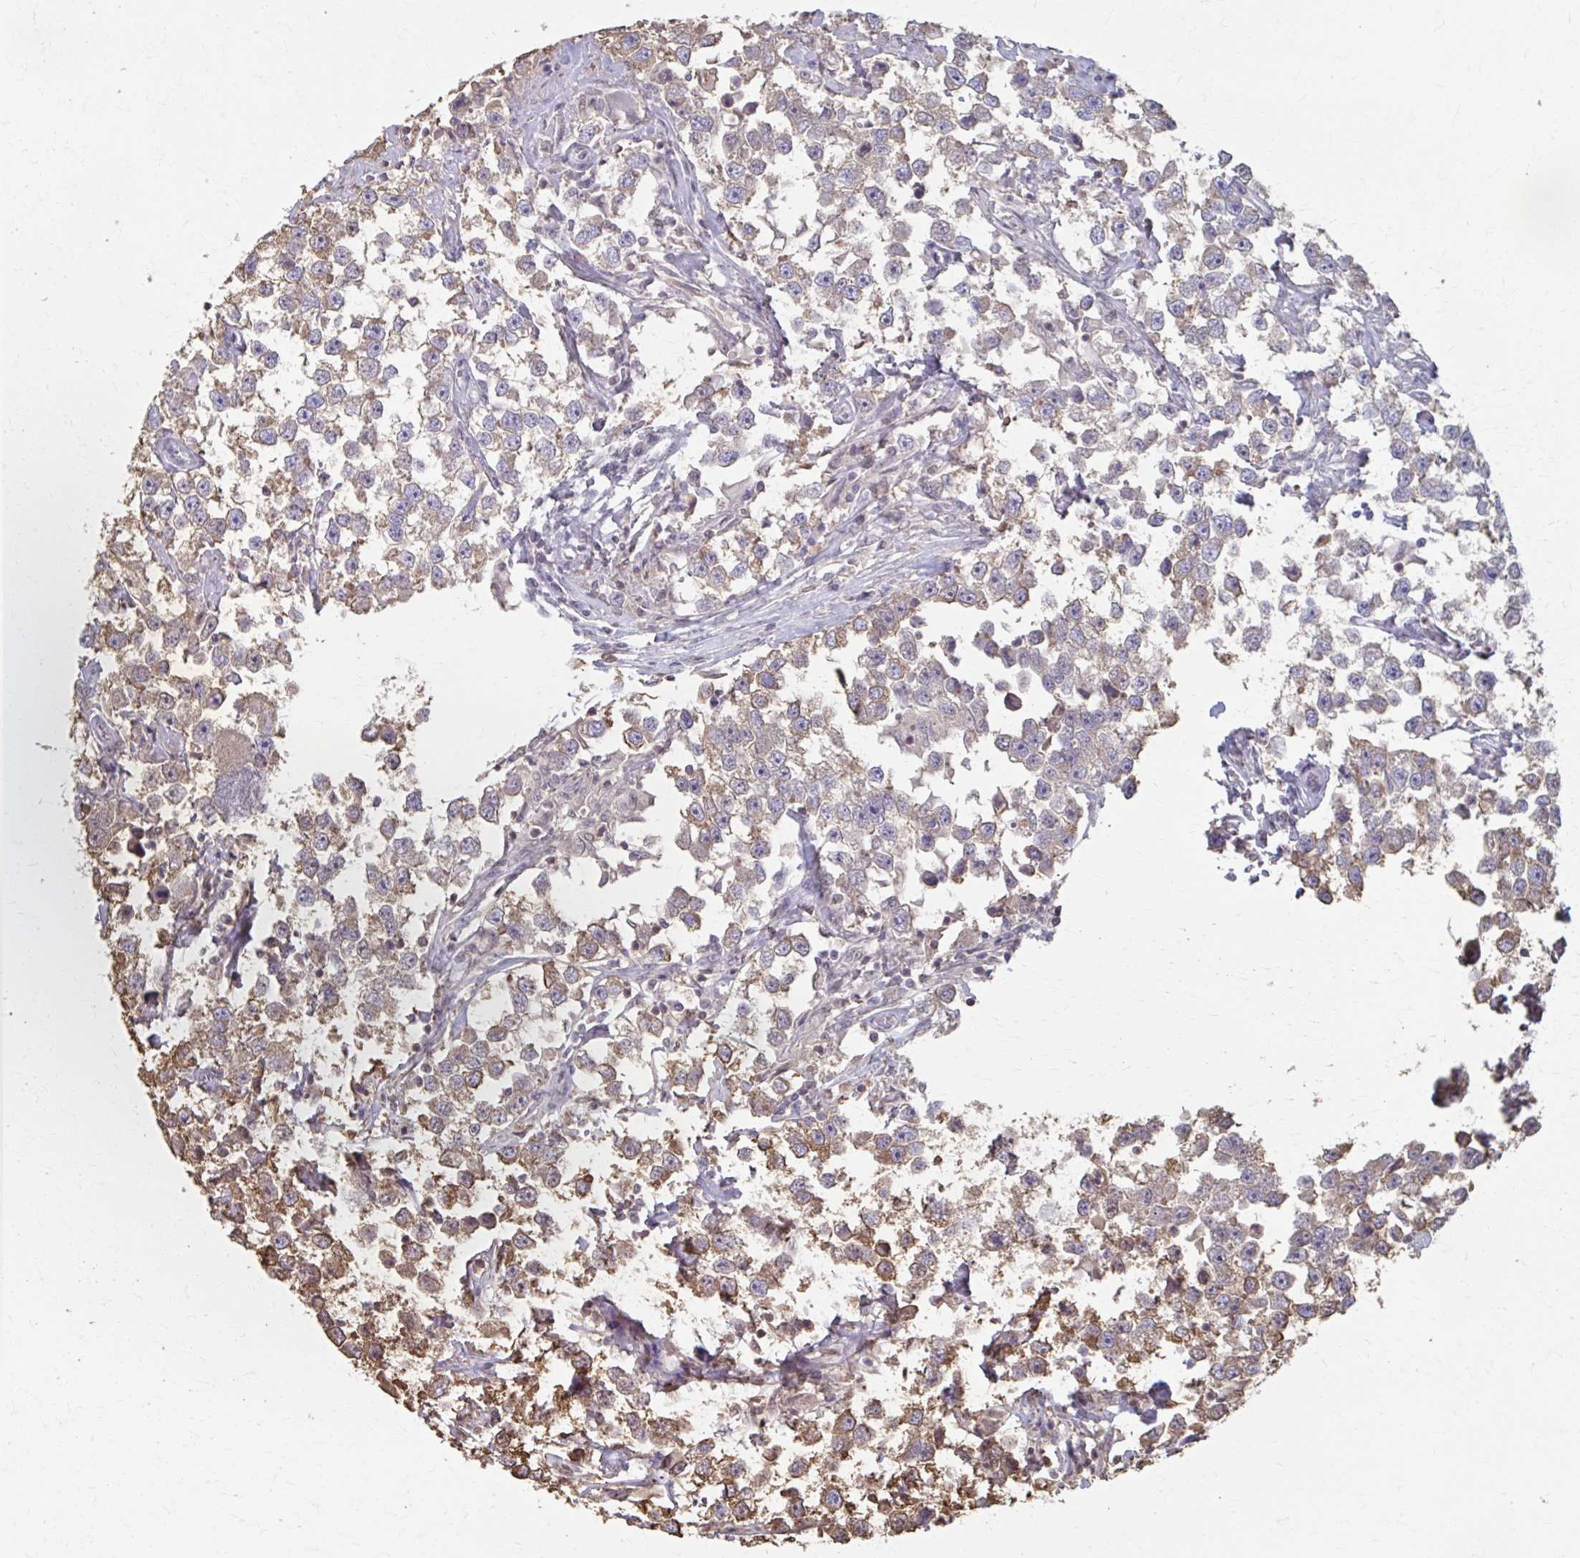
{"staining": {"intensity": "weak", "quantity": "25%-75%", "location": "cytoplasmic/membranous"}, "tissue": "testis cancer", "cell_type": "Tumor cells", "image_type": "cancer", "snomed": [{"axis": "morphology", "description": "Seminoma, NOS"}, {"axis": "topography", "description": "Testis"}], "caption": "Testis cancer (seminoma) stained for a protein (brown) displays weak cytoplasmic/membranous positive positivity in about 25%-75% of tumor cells.", "gene": "ING4", "patient": {"sex": "male", "age": 46}}